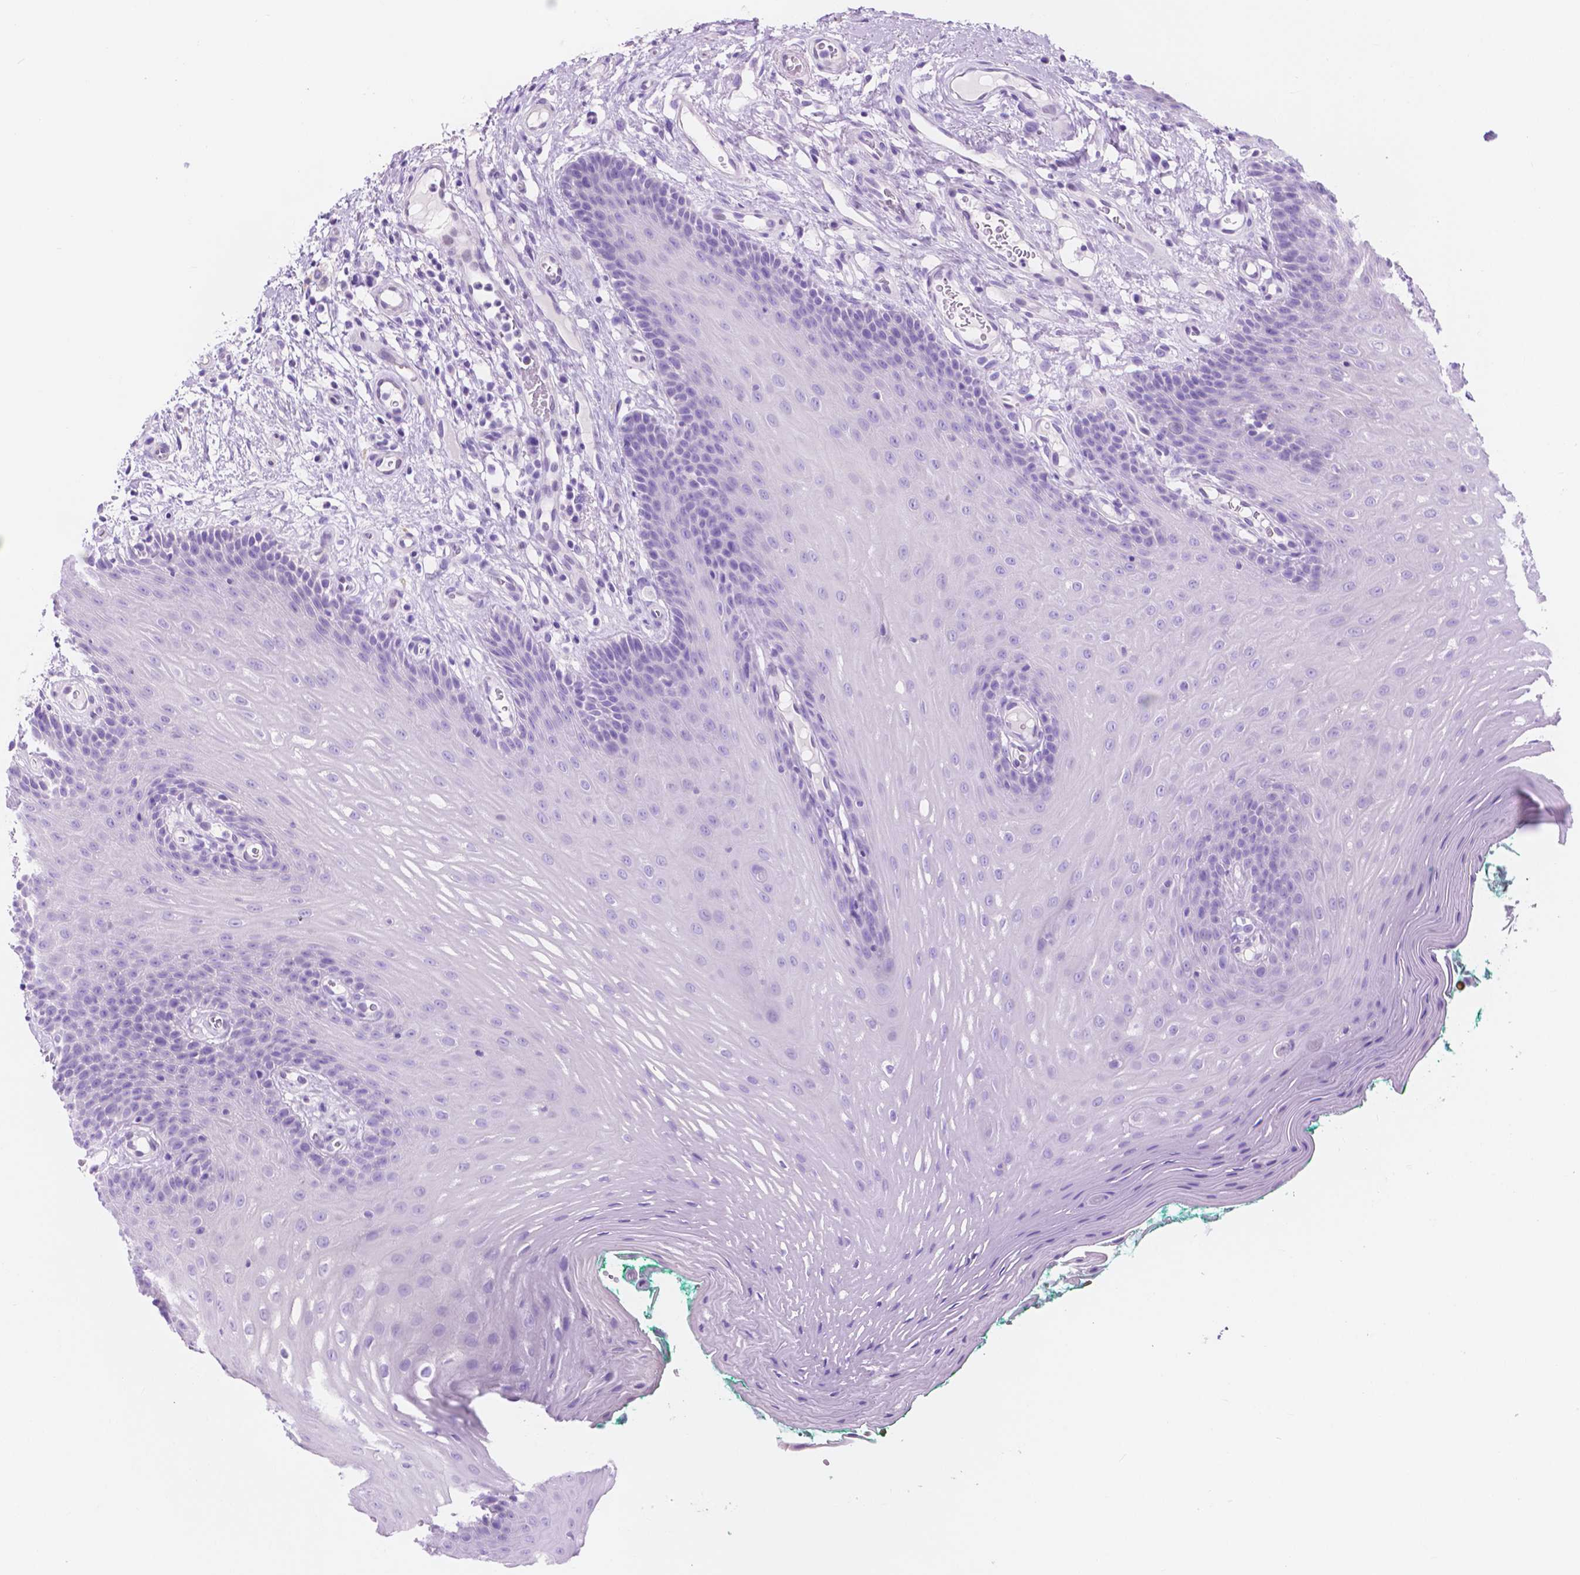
{"staining": {"intensity": "negative", "quantity": "none", "location": "none"}, "tissue": "oral mucosa", "cell_type": "Squamous epithelial cells", "image_type": "normal", "snomed": [{"axis": "morphology", "description": "Normal tissue, NOS"}, {"axis": "morphology", "description": "Squamous cell carcinoma, NOS"}, {"axis": "topography", "description": "Oral tissue"}, {"axis": "topography", "description": "Head-Neck"}], "caption": "This is a micrograph of immunohistochemistry (IHC) staining of unremarkable oral mucosa, which shows no staining in squamous epithelial cells.", "gene": "IGFN1", "patient": {"sex": "male", "age": 78}}